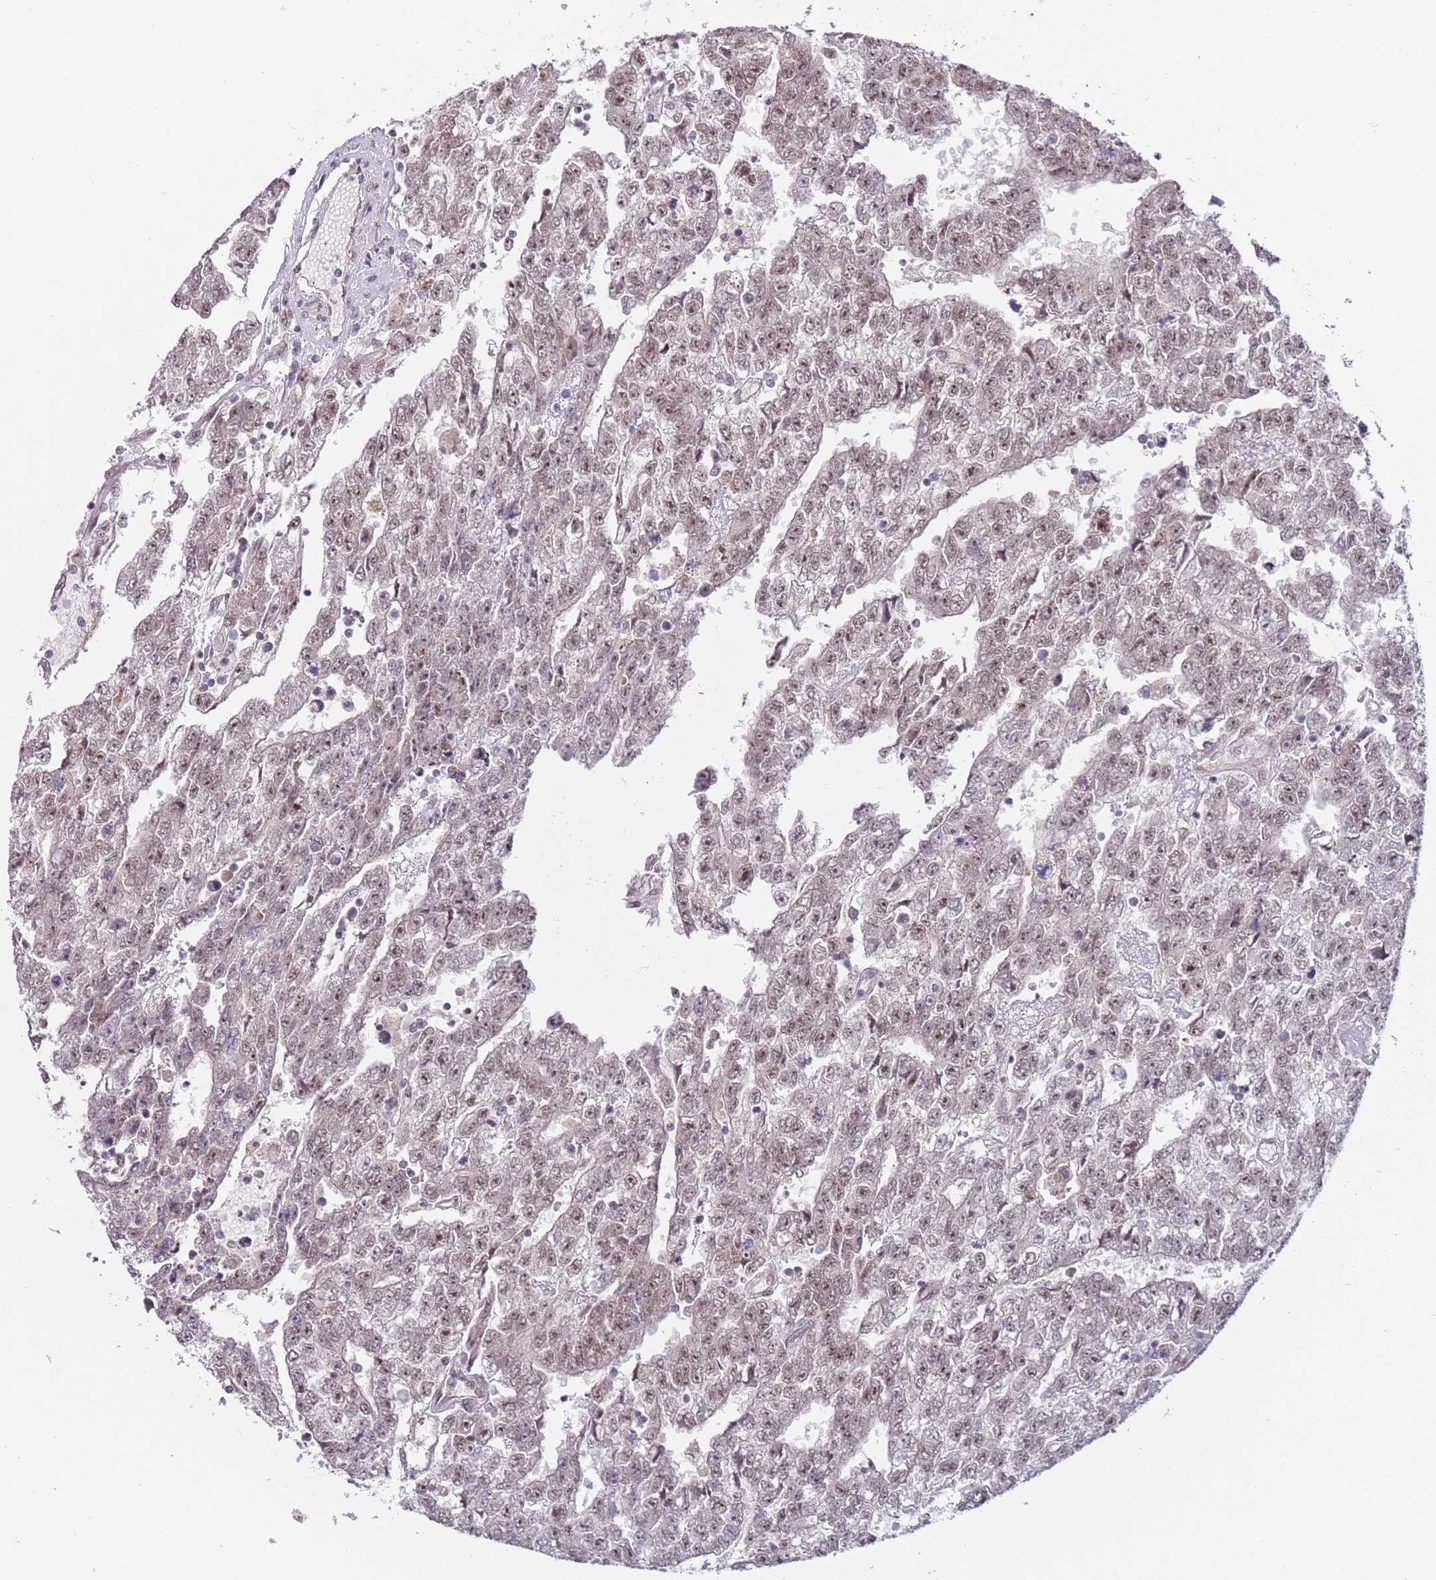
{"staining": {"intensity": "moderate", "quantity": "25%-75%", "location": "nuclear"}, "tissue": "testis cancer", "cell_type": "Tumor cells", "image_type": "cancer", "snomed": [{"axis": "morphology", "description": "Carcinoma, Embryonal, NOS"}, {"axis": "topography", "description": "Testis"}], "caption": "DAB immunohistochemical staining of testis cancer displays moderate nuclear protein expression in approximately 25%-75% of tumor cells.", "gene": "LGALSL", "patient": {"sex": "male", "age": 25}}